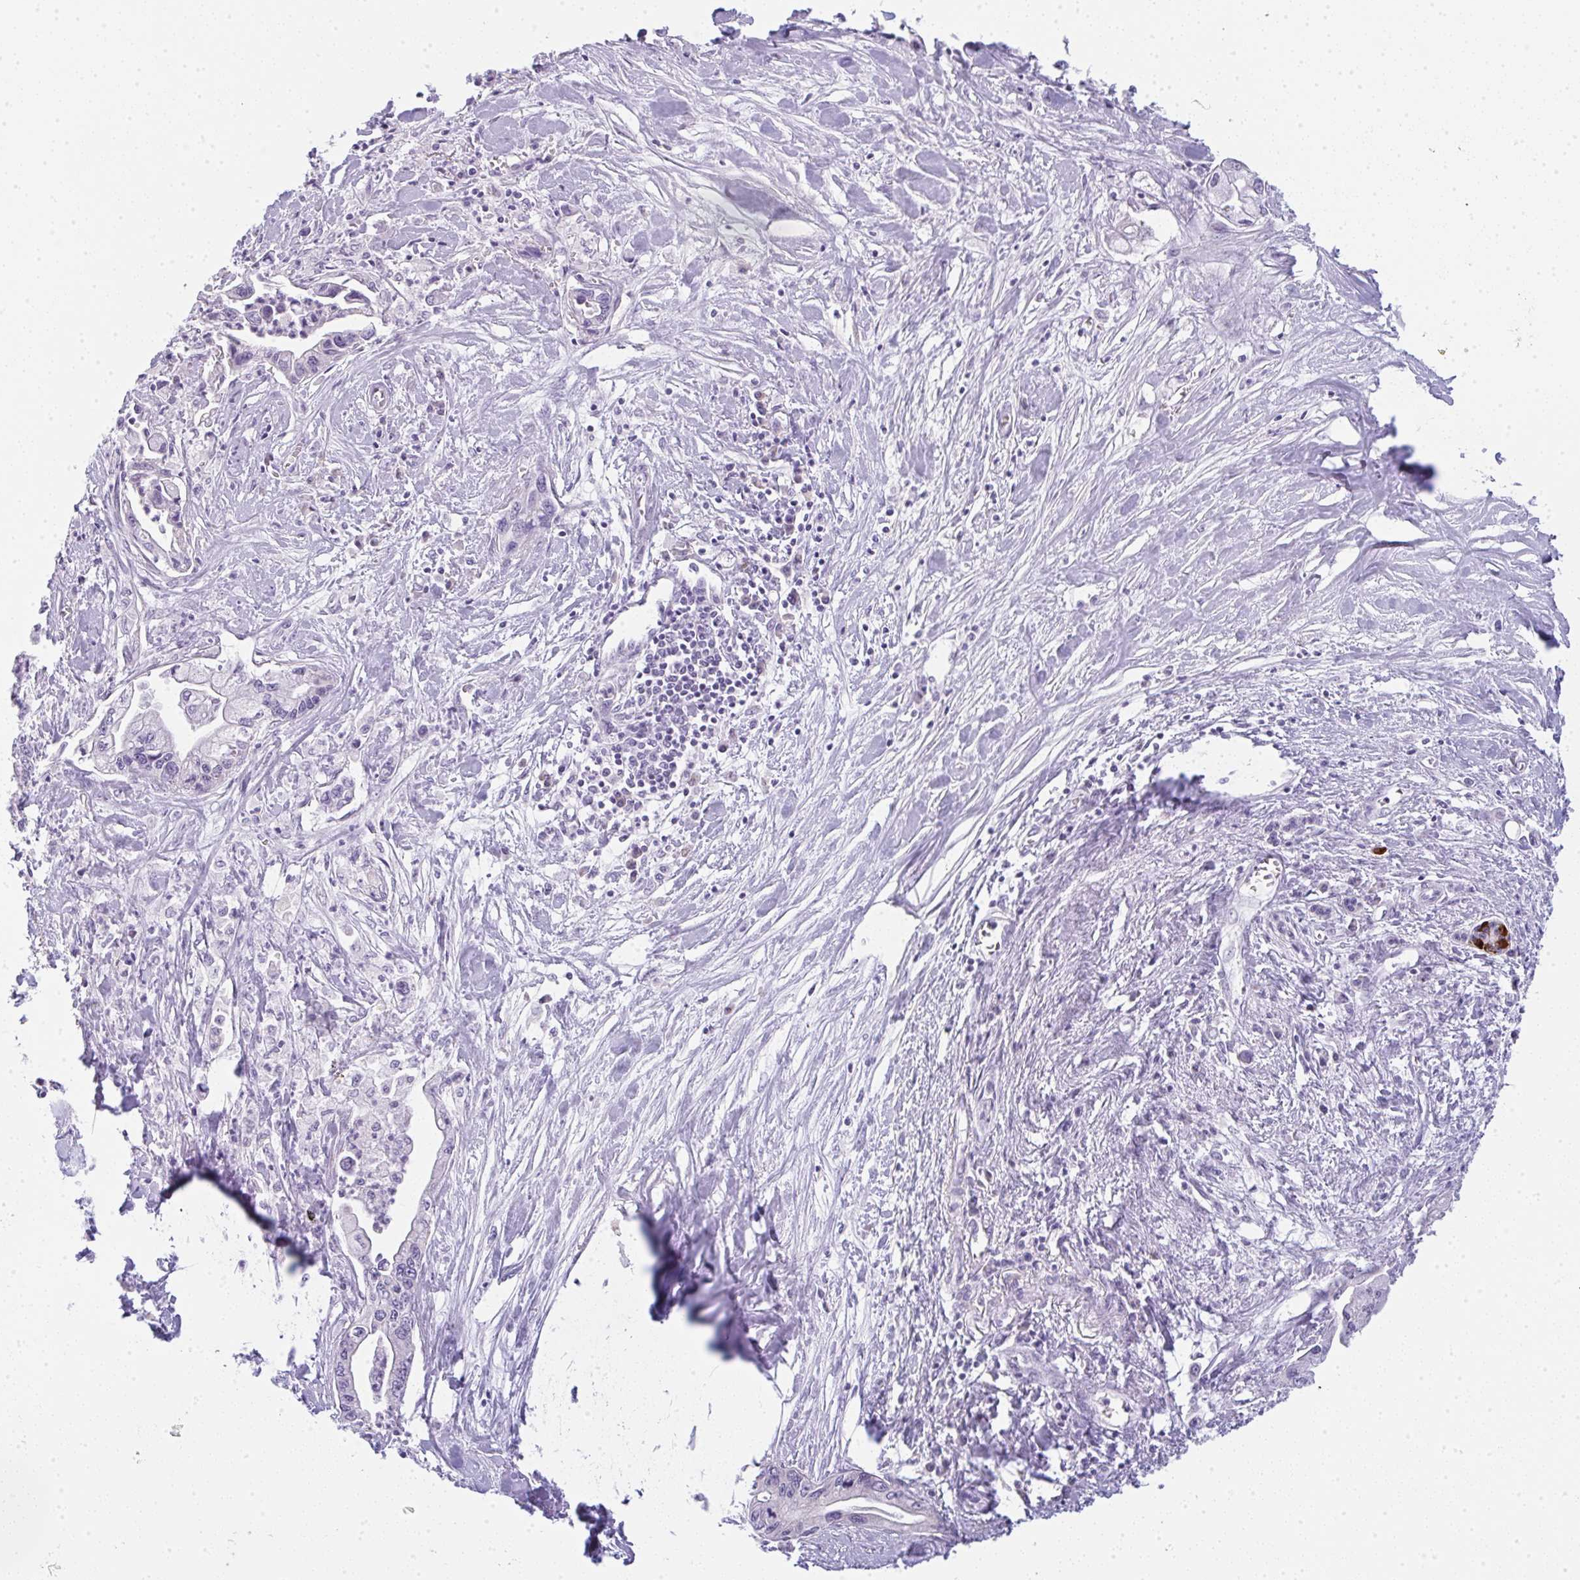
{"staining": {"intensity": "negative", "quantity": "none", "location": "none"}, "tissue": "pancreatic cancer", "cell_type": "Tumor cells", "image_type": "cancer", "snomed": [{"axis": "morphology", "description": "Adenocarcinoma, NOS"}, {"axis": "topography", "description": "Pancreas"}], "caption": "This photomicrograph is of adenocarcinoma (pancreatic) stained with IHC to label a protein in brown with the nuclei are counter-stained blue. There is no positivity in tumor cells. (DAB (3,3'-diaminobenzidine) immunohistochemistry (IHC), high magnification).", "gene": "LPAR4", "patient": {"sex": "male", "age": 61}}